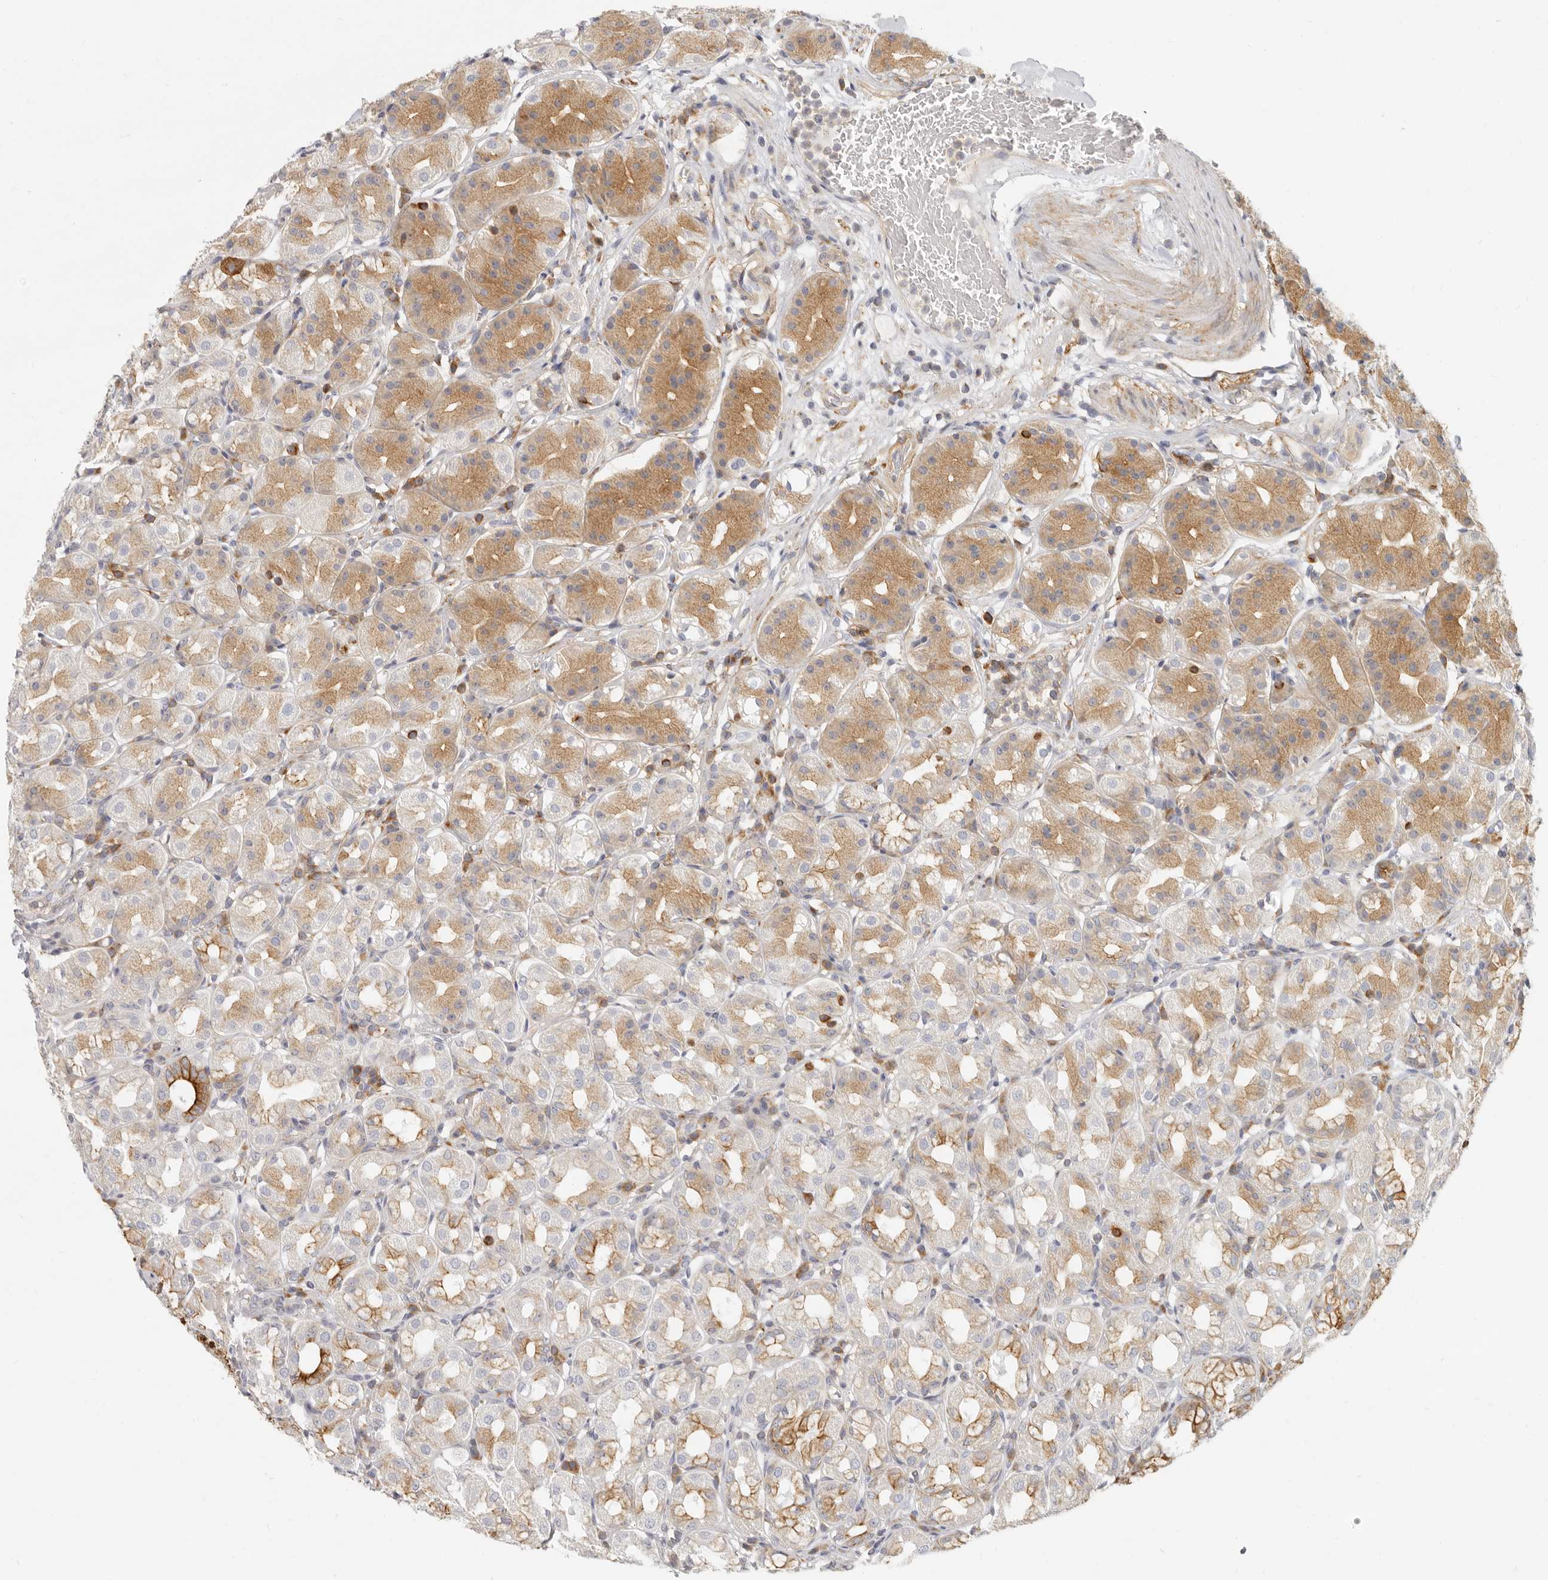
{"staining": {"intensity": "moderate", "quantity": ">75%", "location": "cytoplasmic/membranous"}, "tissue": "stomach", "cell_type": "Glandular cells", "image_type": "normal", "snomed": [{"axis": "morphology", "description": "Normal tissue, NOS"}, {"axis": "topography", "description": "Stomach"}, {"axis": "topography", "description": "Stomach, lower"}], "caption": "Stomach stained with IHC shows moderate cytoplasmic/membranous staining in about >75% of glandular cells.", "gene": "NIBAN1", "patient": {"sex": "female", "age": 56}}